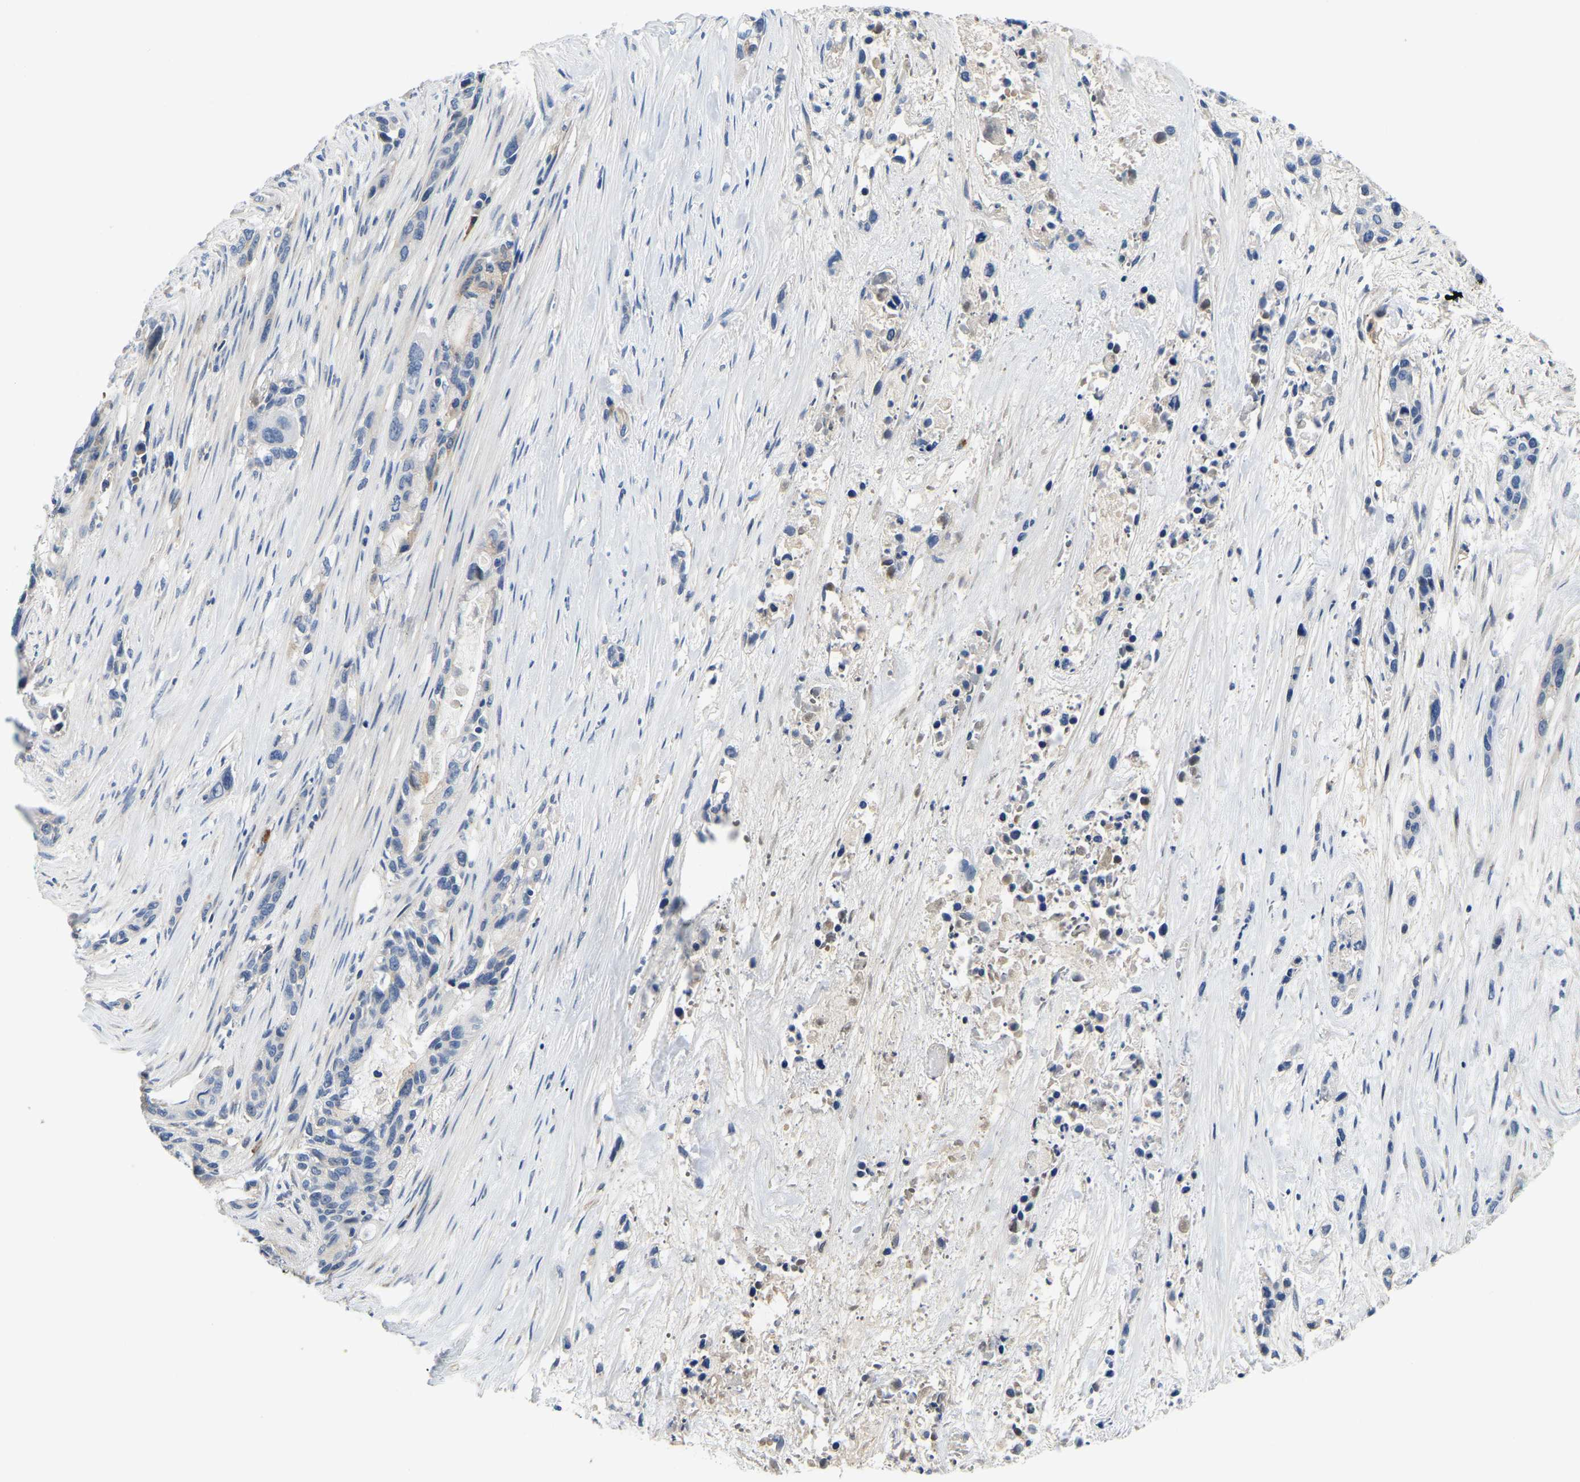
{"staining": {"intensity": "negative", "quantity": "none", "location": "none"}, "tissue": "pancreatic cancer", "cell_type": "Tumor cells", "image_type": "cancer", "snomed": [{"axis": "morphology", "description": "Adenocarcinoma, NOS"}, {"axis": "topography", "description": "Pancreas"}], "caption": "Immunohistochemistry image of neoplastic tissue: human pancreatic adenocarcinoma stained with DAB shows no significant protein positivity in tumor cells.", "gene": "LIAS", "patient": {"sex": "male", "age": 53}}